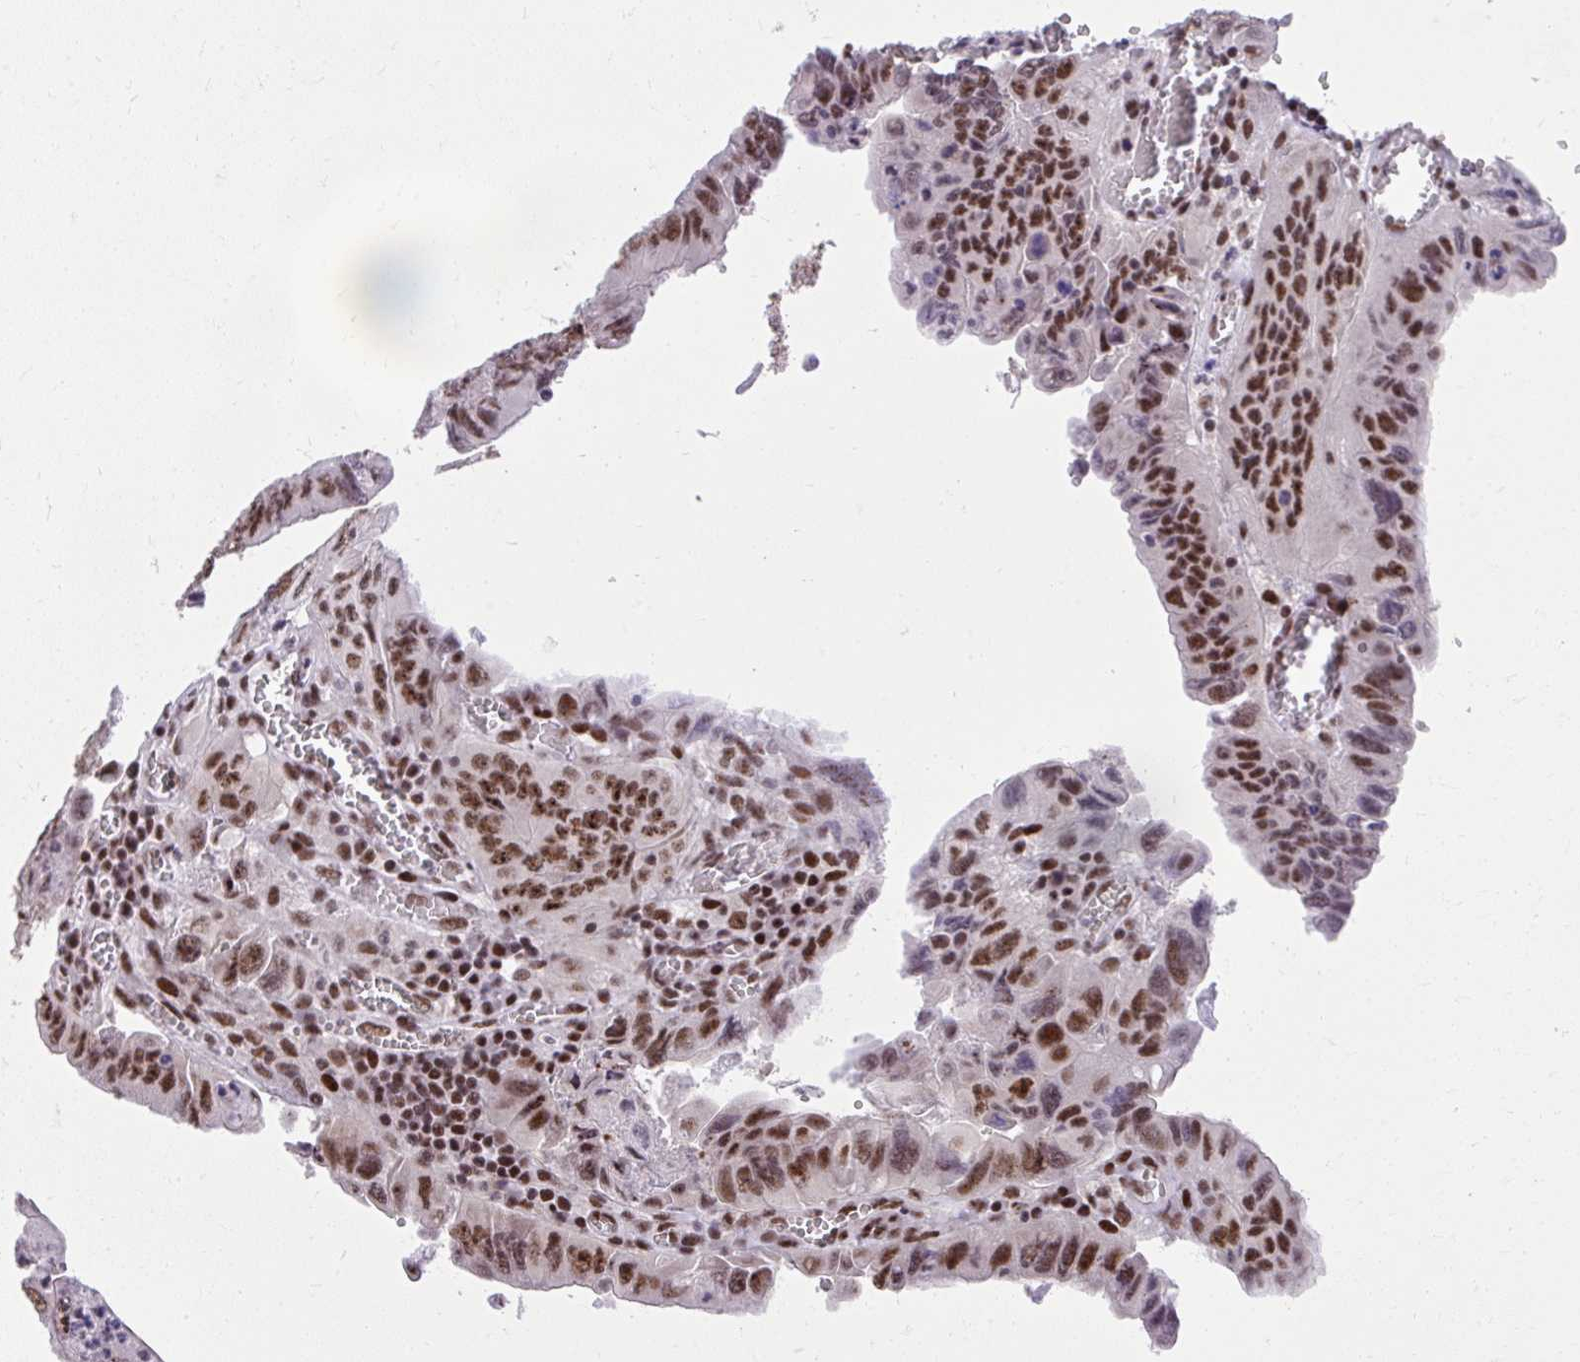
{"staining": {"intensity": "moderate", "quantity": ">75%", "location": "nuclear"}, "tissue": "colorectal cancer", "cell_type": "Tumor cells", "image_type": "cancer", "snomed": [{"axis": "morphology", "description": "Adenocarcinoma, NOS"}, {"axis": "topography", "description": "Colon"}], "caption": "Protein staining by immunohistochemistry displays moderate nuclear staining in approximately >75% of tumor cells in colorectal adenocarcinoma. Nuclei are stained in blue.", "gene": "SYNE4", "patient": {"sex": "female", "age": 84}}